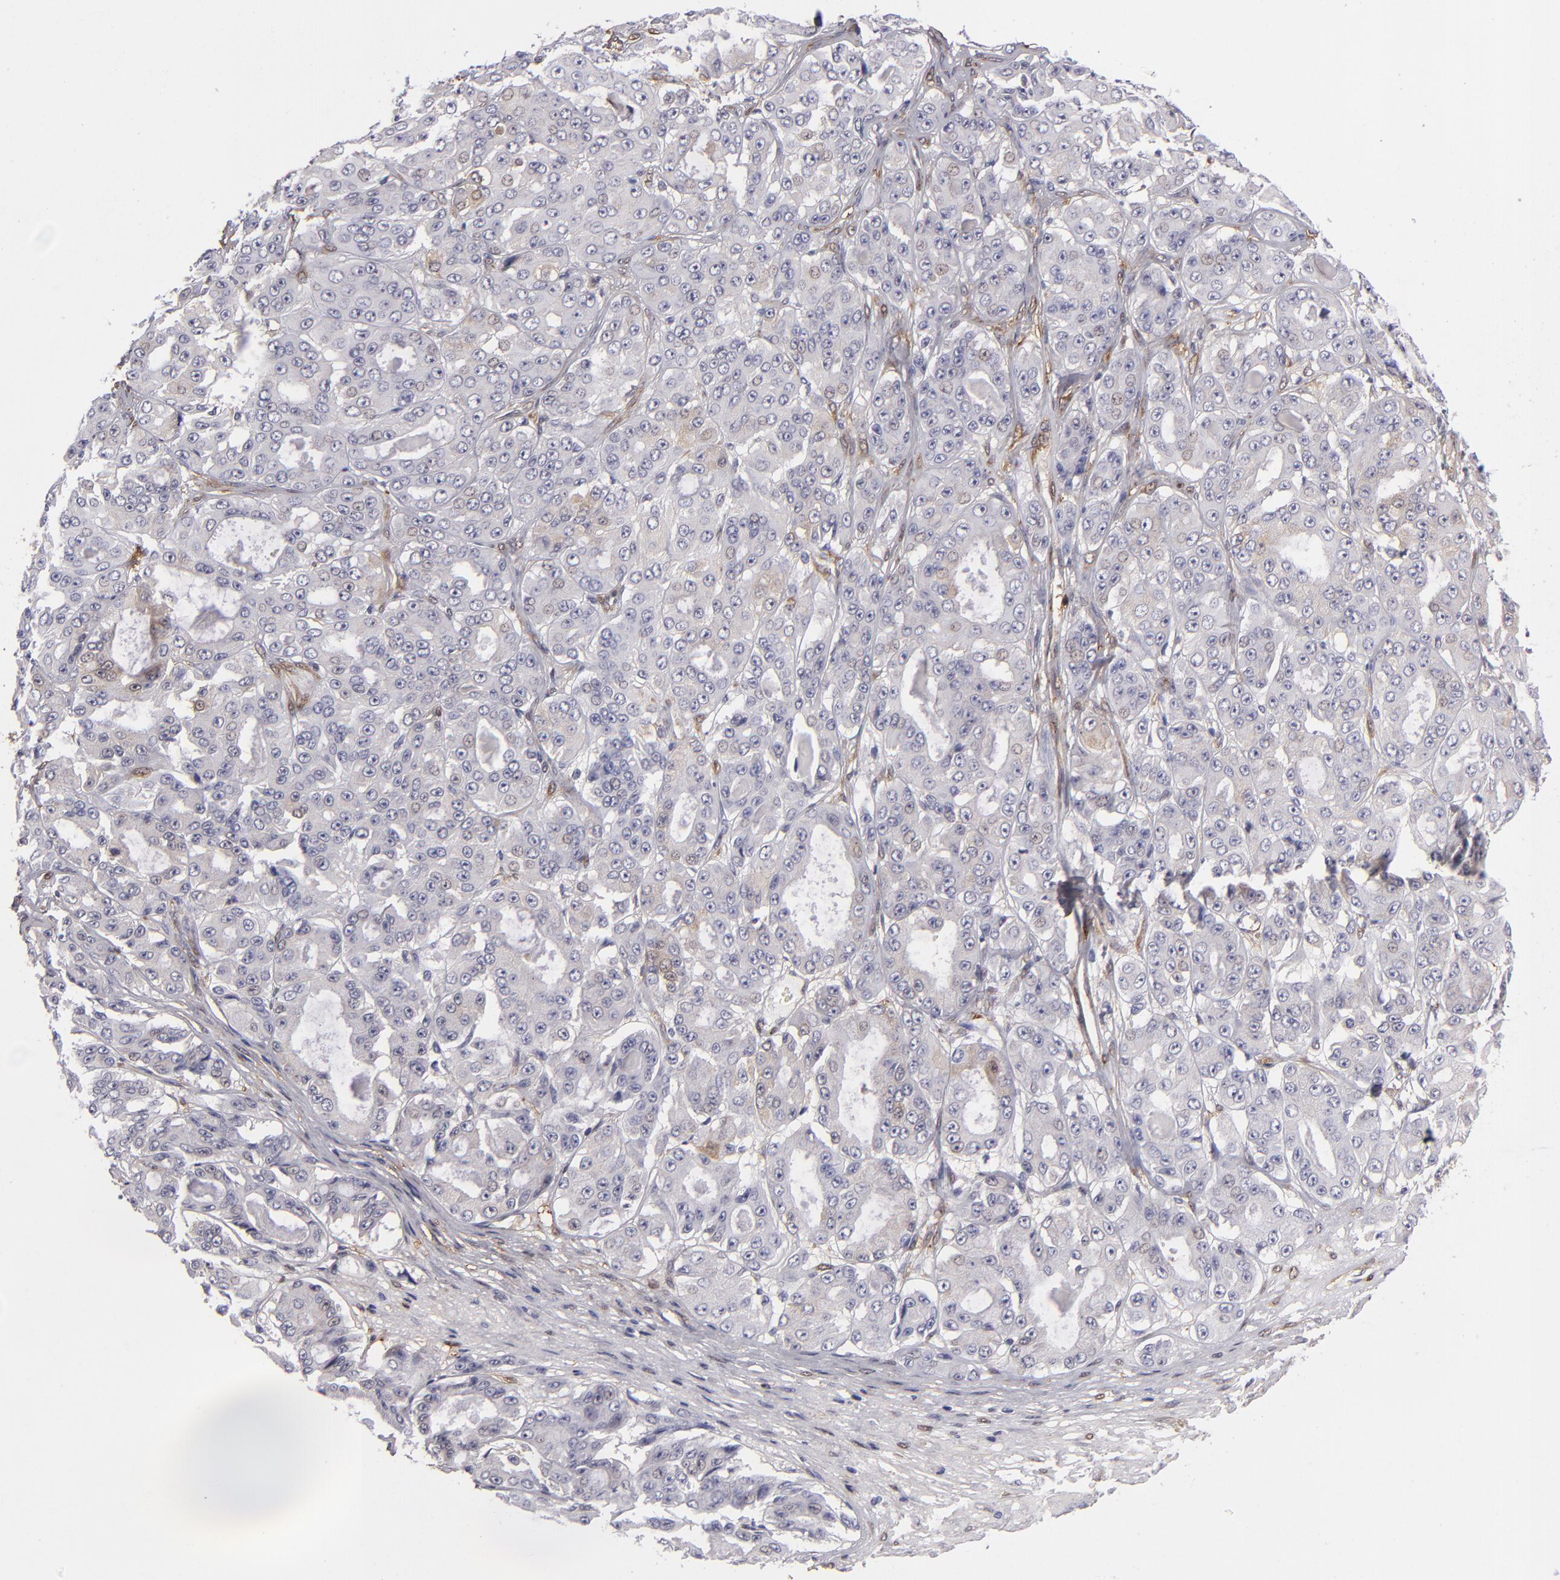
{"staining": {"intensity": "weak", "quantity": "<25%", "location": "cytoplasmic/membranous"}, "tissue": "ovarian cancer", "cell_type": "Tumor cells", "image_type": "cancer", "snomed": [{"axis": "morphology", "description": "Carcinoma, endometroid"}, {"axis": "topography", "description": "Ovary"}], "caption": "Tumor cells show no significant protein expression in ovarian cancer.", "gene": "VCL", "patient": {"sex": "female", "age": 61}}